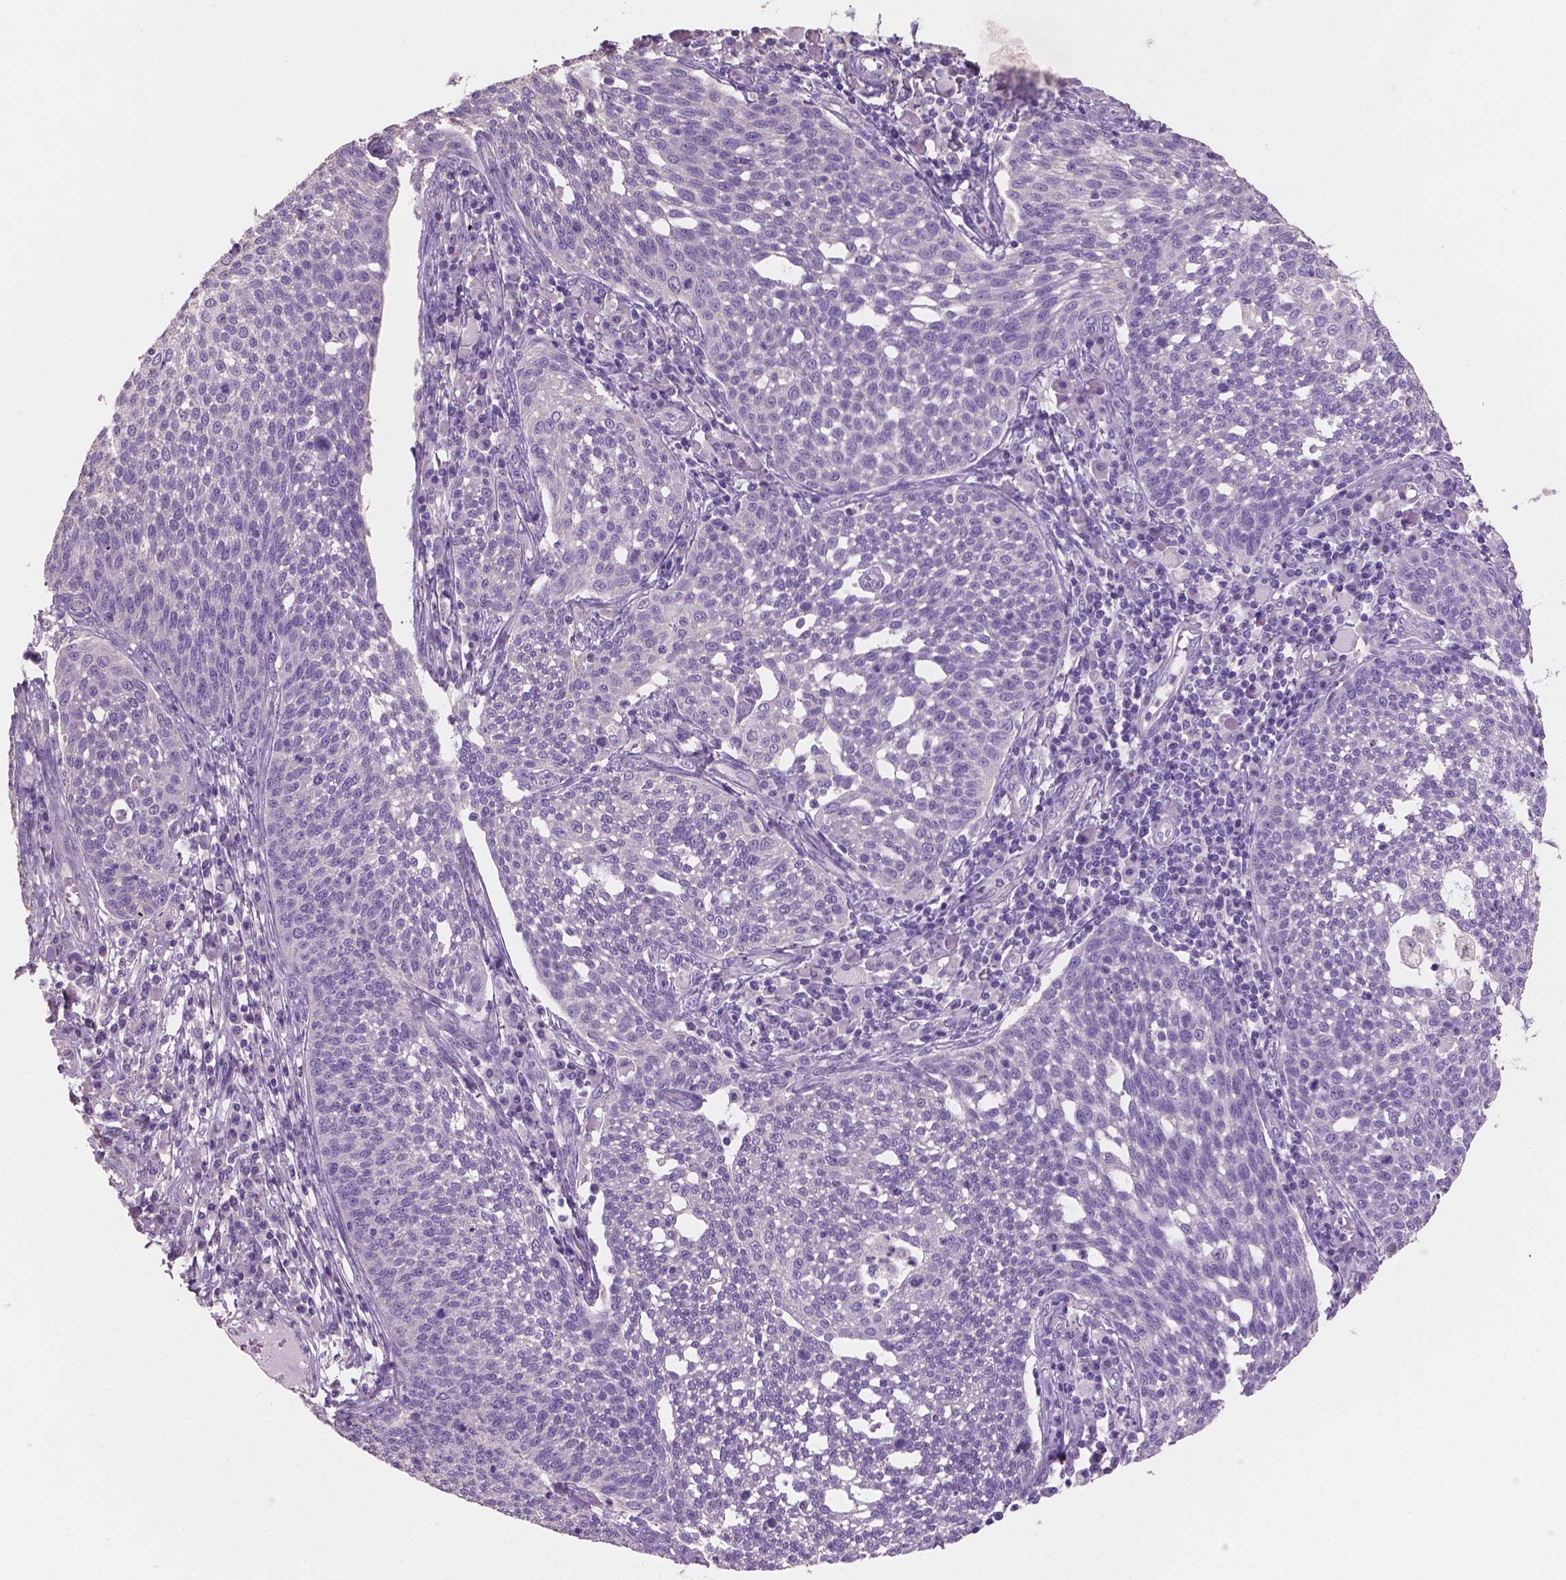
{"staining": {"intensity": "negative", "quantity": "none", "location": "none"}, "tissue": "cervical cancer", "cell_type": "Tumor cells", "image_type": "cancer", "snomed": [{"axis": "morphology", "description": "Squamous cell carcinoma, NOS"}, {"axis": "topography", "description": "Cervix"}], "caption": "This is an immunohistochemistry (IHC) image of human squamous cell carcinoma (cervical). There is no staining in tumor cells.", "gene": "SBSN", "patient": {"sex": "female", "age": 34}}